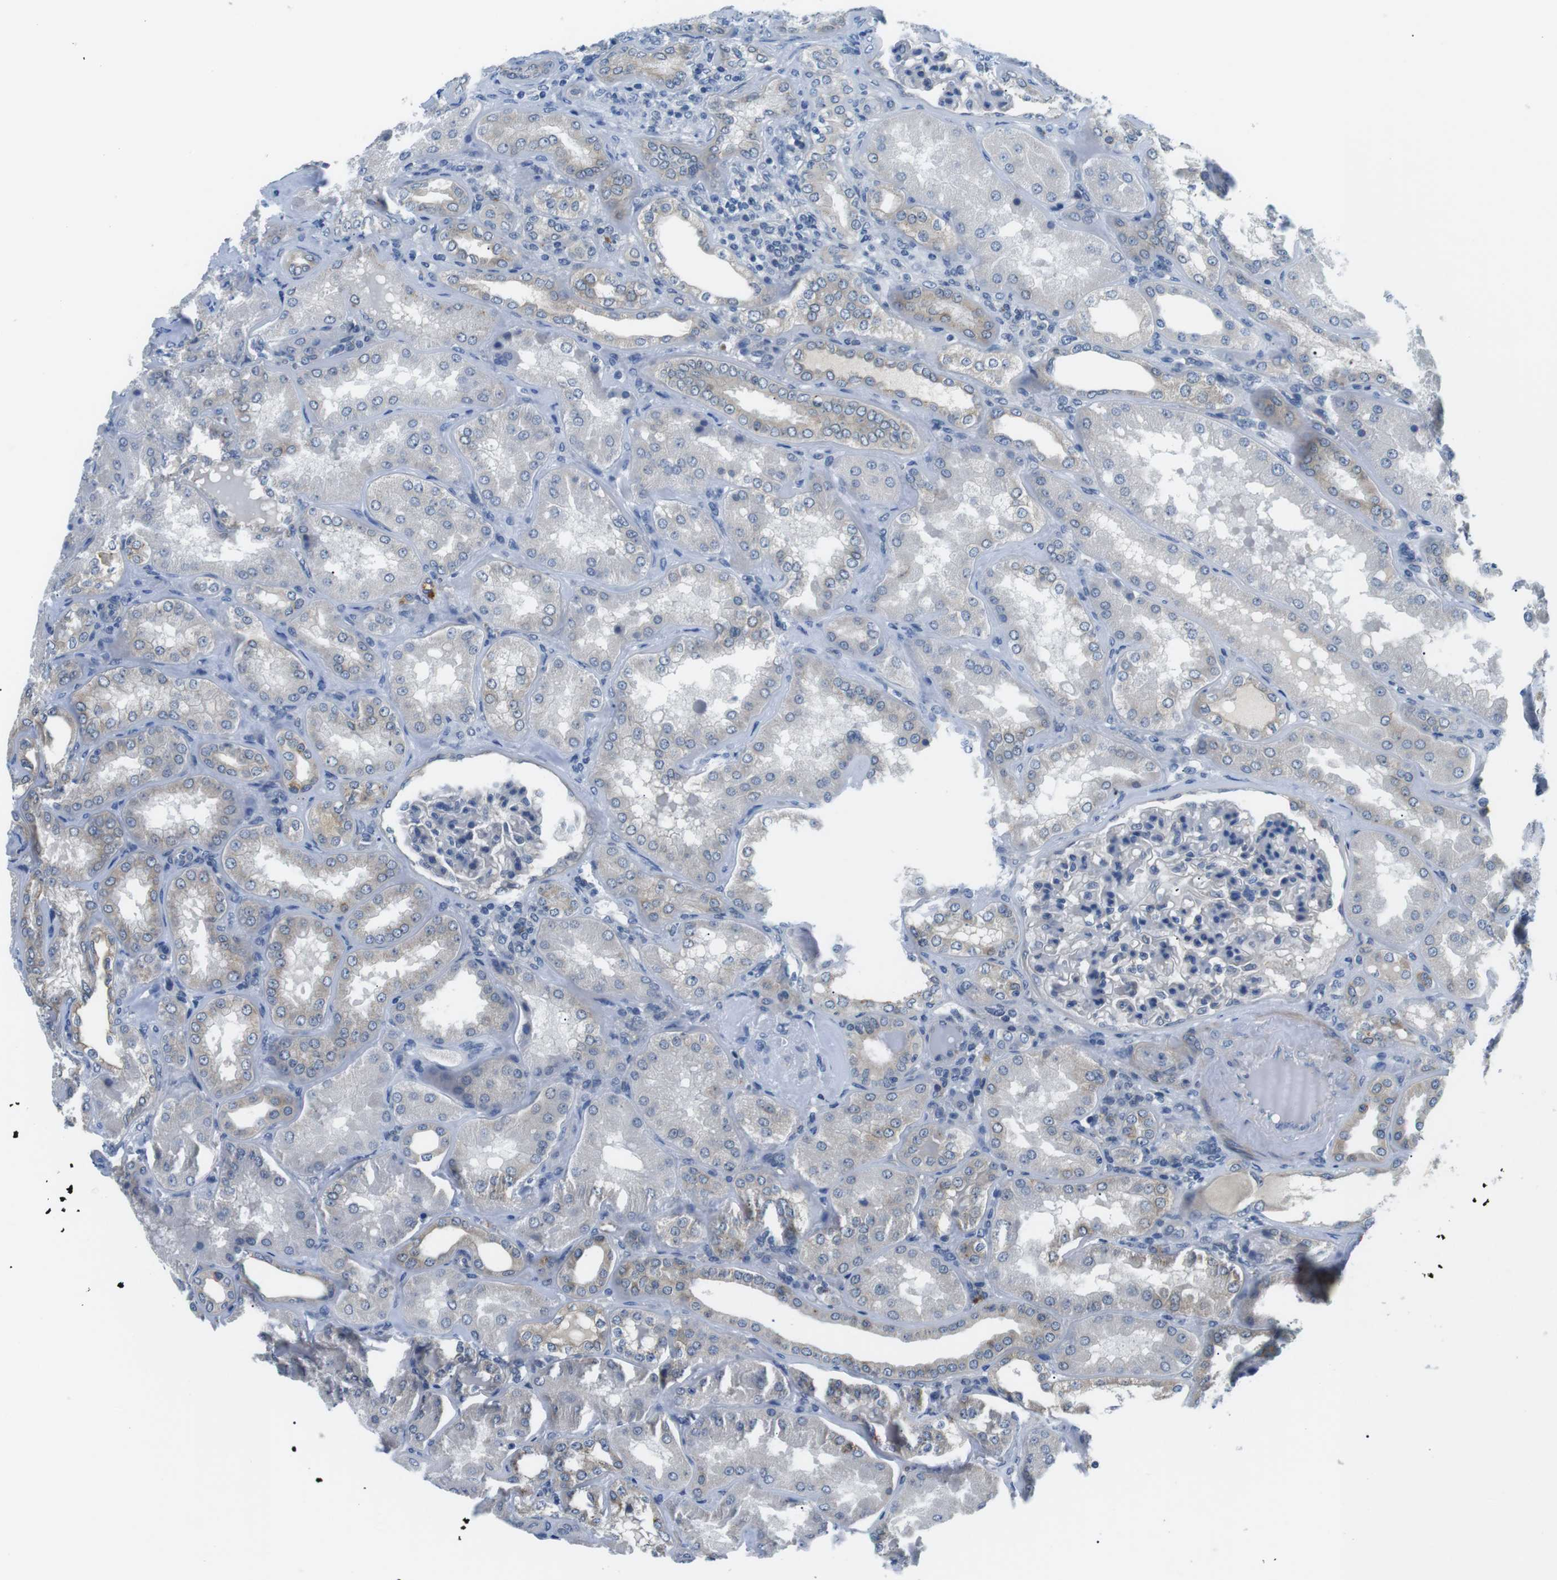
{"staining": {"intensity": "negative", "quantity": "none", "location": "none"}, "tissue": "kidney", "cell_type": "Cells in glomeruli", "image_type": "normal", "snomed": [{"axis": "morphology", "description": "Normal tissue, NOS"}, {"axis": "topography", "description": "Kidney"}], "caption": "IHC of normal kidney exhibits no staining in cells in glomeruli.", "gene": "WSCD1", "patient": {"sex": "female", "age": 56}}